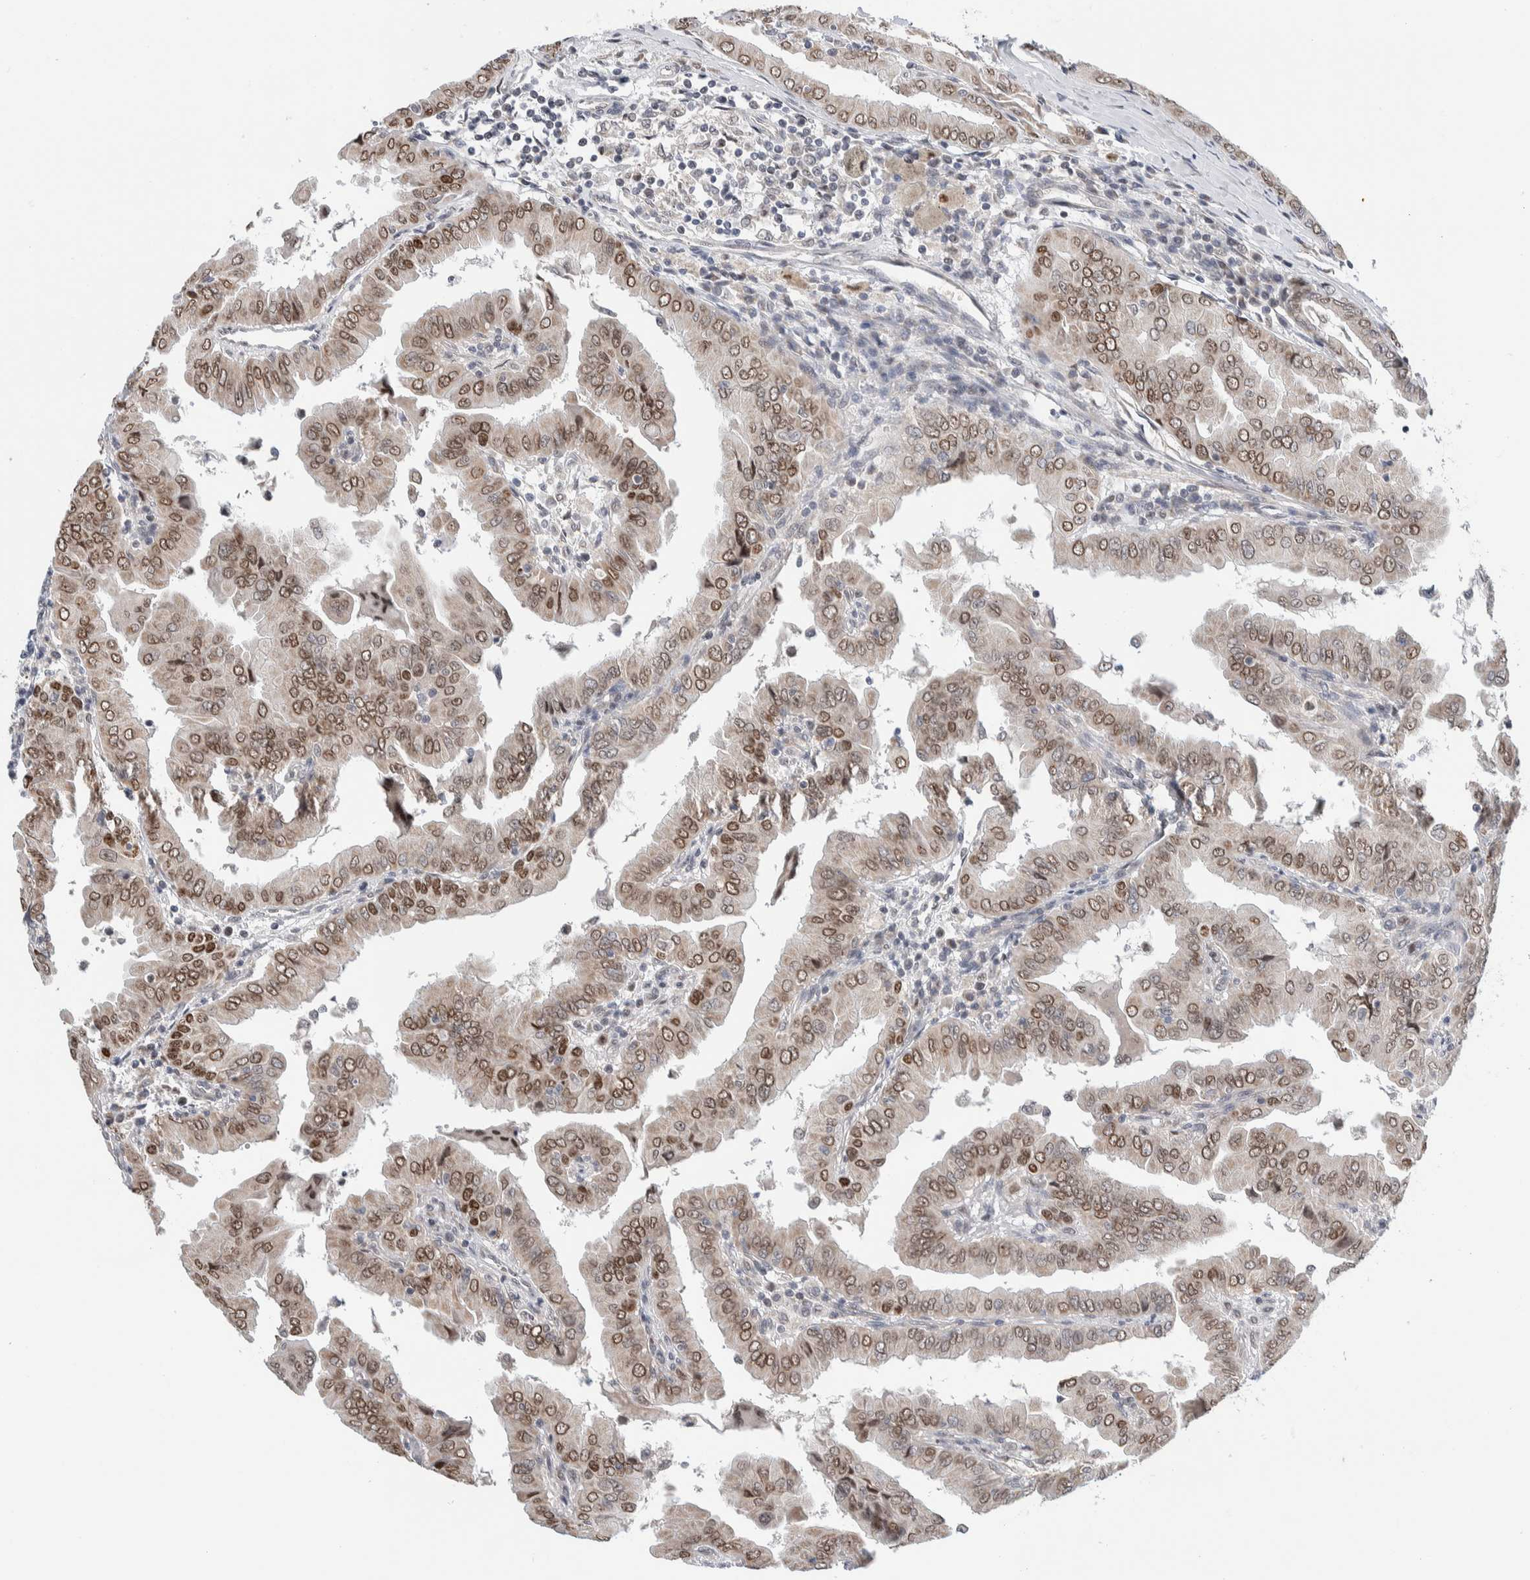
{"staining": {"intensity": "moderate", "quantity": ">75%", "location": "nuclear"}, "tissue": "thyroid cancer", "cell_type": "Tumor cells", "image_type": "cancer", "snomed": [{"axis": "morphology", "description": "Papillary adenocarcinoma, NOS"}, {"axis": "topography", "description": "Thyroid gland"}], "caption": "Immunohistochemical staining of human thyroid cancer reveals medium levels of moderate nuclear protein expression in approximately >75% of tumor cells.", "gene": "NEUROD1", "patient": {"sex": "male", "age": 33}}